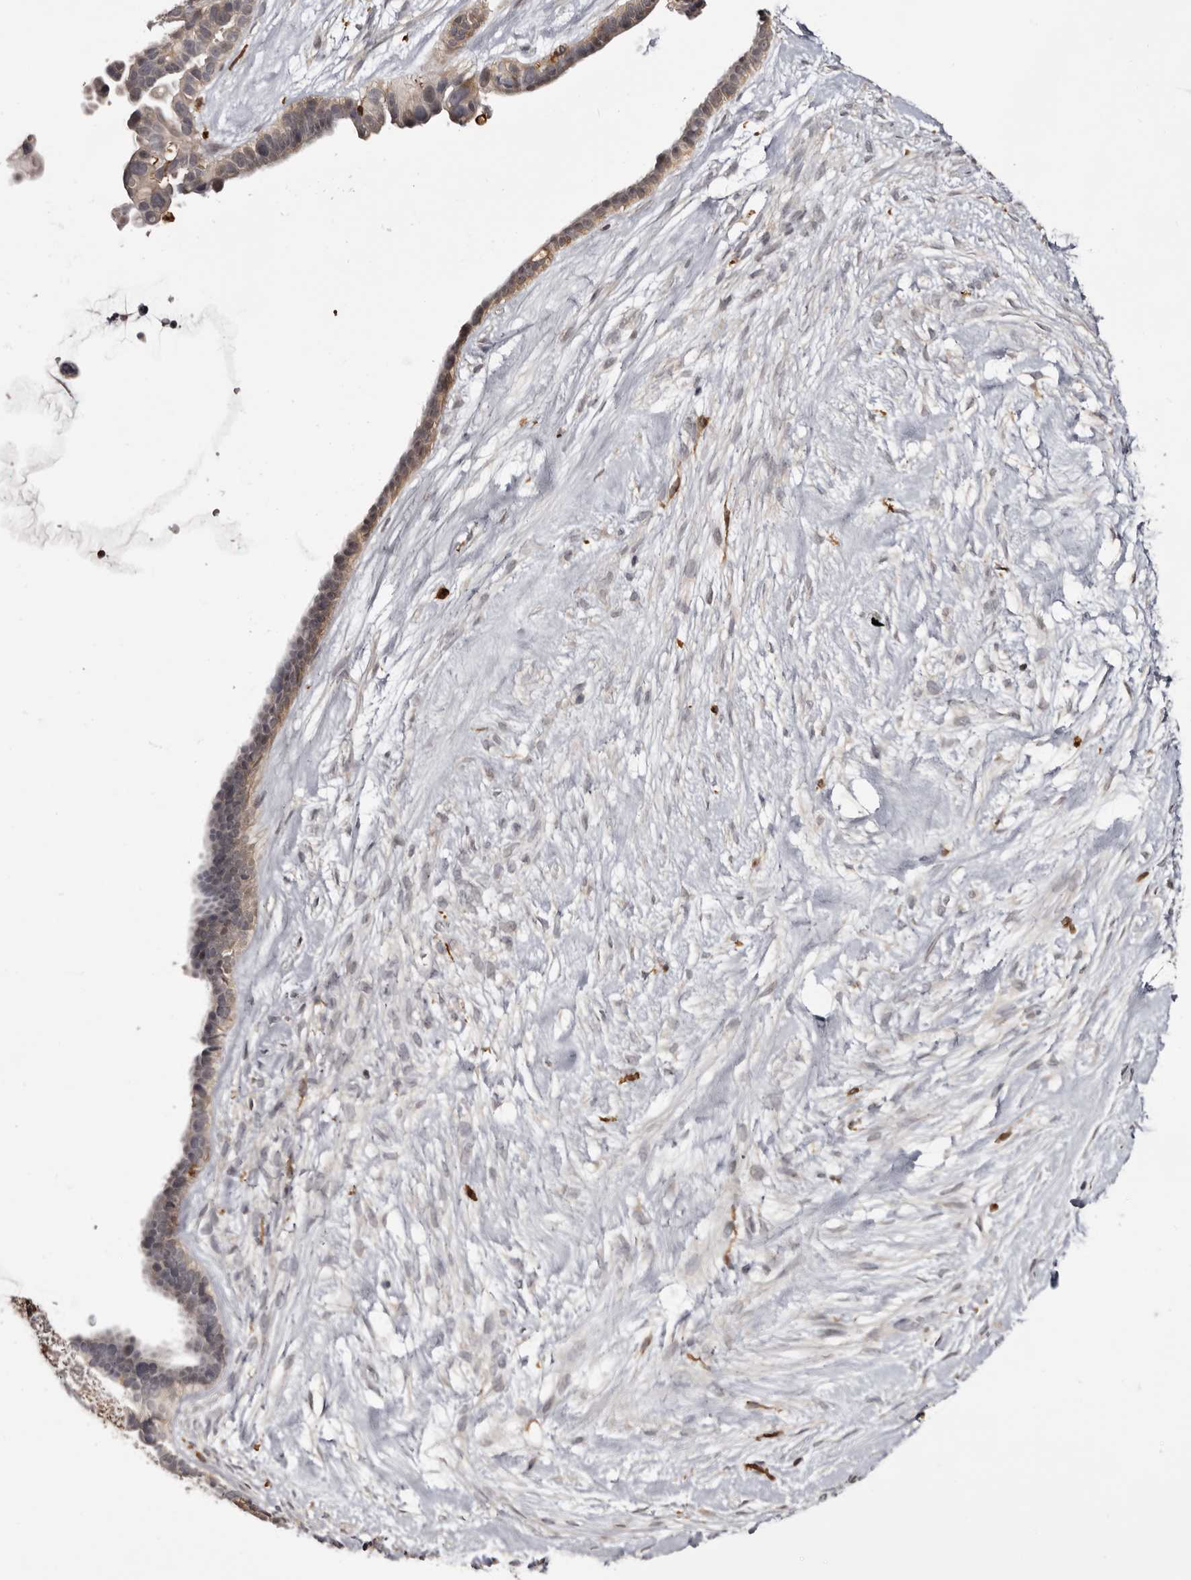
{"staining": {"intensity": "weak", "quantity": "25%-75%", "location": "cytoplasmic/membranous"}, "tissue": "ovarian cancer", "cell_type": "Tumor cells", "image_type": "cancer", "snomed": [{"axis": "morphology", "description": "Cystadenocarcinoma, serous, NOS"}, {"axis": "topography", "description": "Ovary"}], "caption": "Ovarian serous cystadenocarcinoma stained with immunohistochemistry shows weak cytoplasmic/membranous expression in about 25%-75% of tumor cells.", "gene": "TNNI1", "patient": {"sex": "female", "age": 56}}